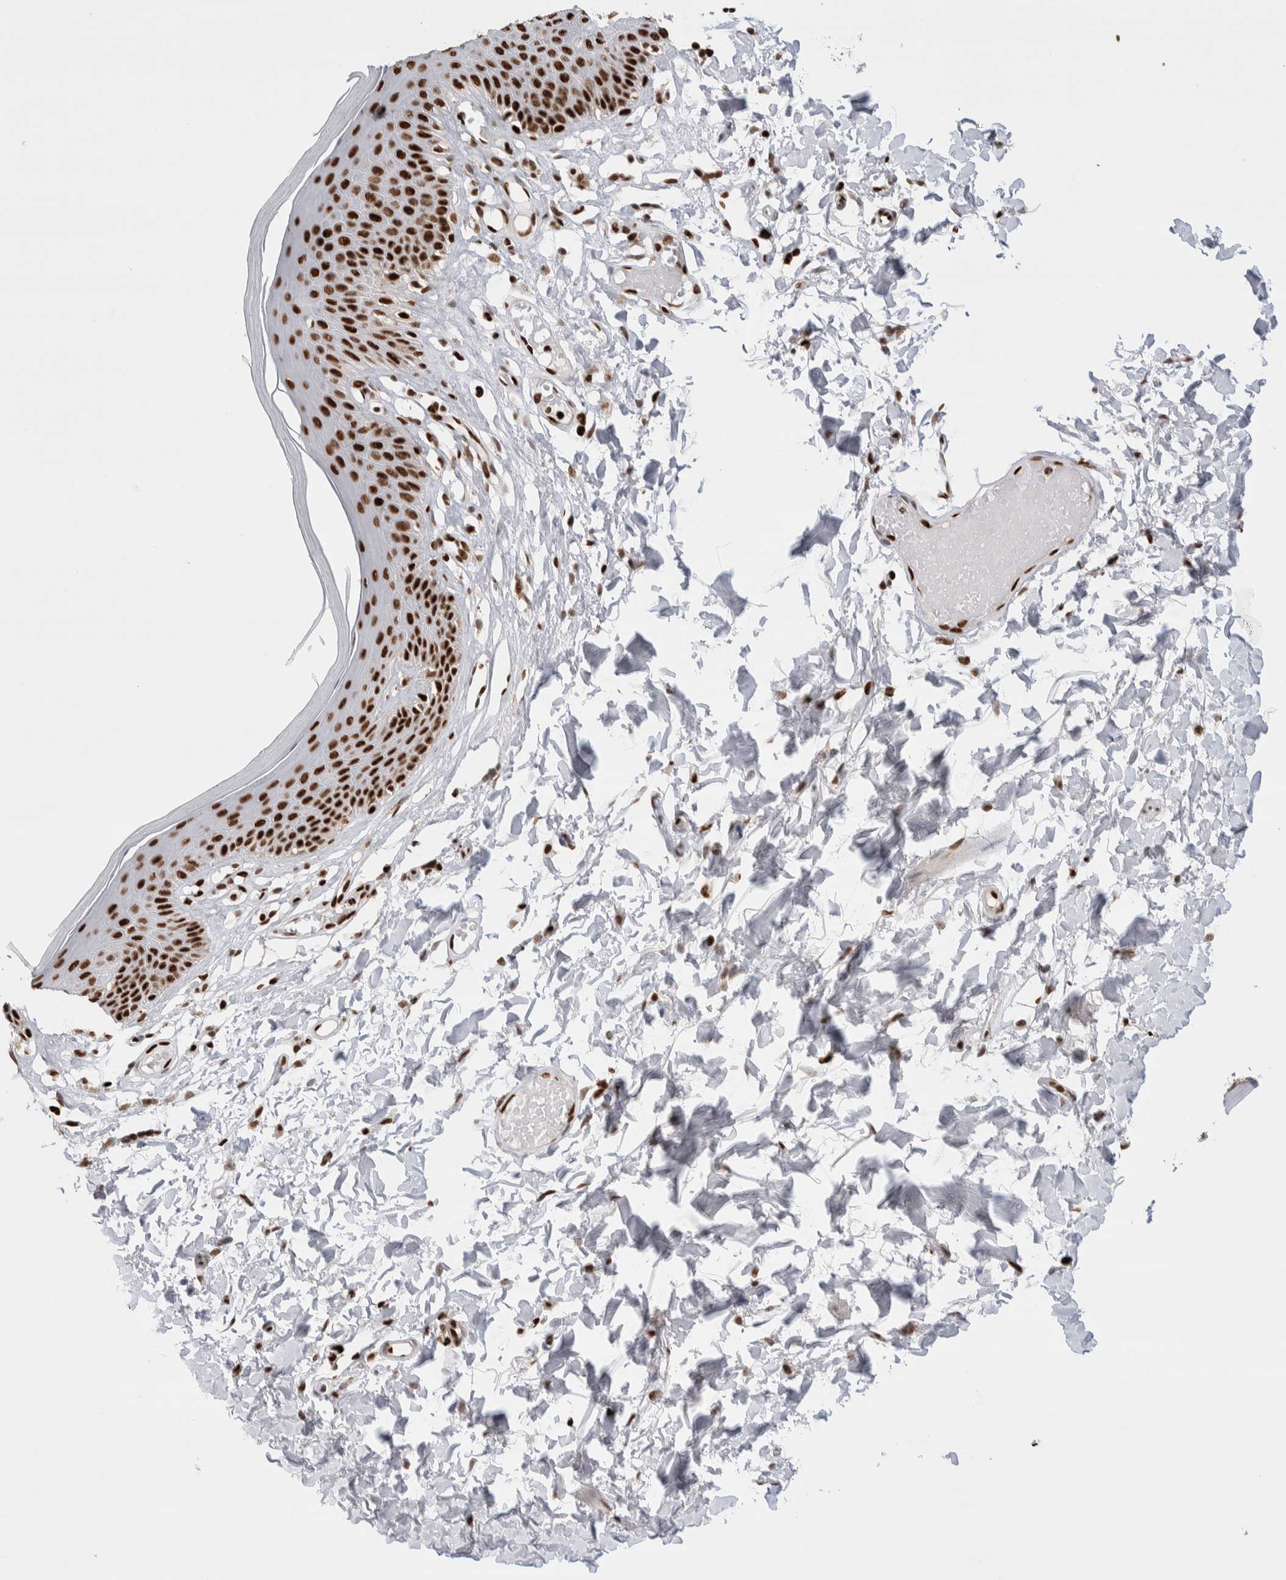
{"staining": {"intensity": "strong", "quantity": ">75%", "location": "nuclear"}, "tissue": "skin", "cell_type": "Epidermal cells", "image_type": "normal", "snomed": [{"axis": "morphology", "description": "Normal tissue, NOS"}, {"axis": "topography", "description": "Vulva"}], "caption": "Skin stained with a brown dye shows strong nuclear positive expression in approximately >75% of epidermal cells.", "gene": "C17orf49", "patient": {"sex": "female", "age": 73}}